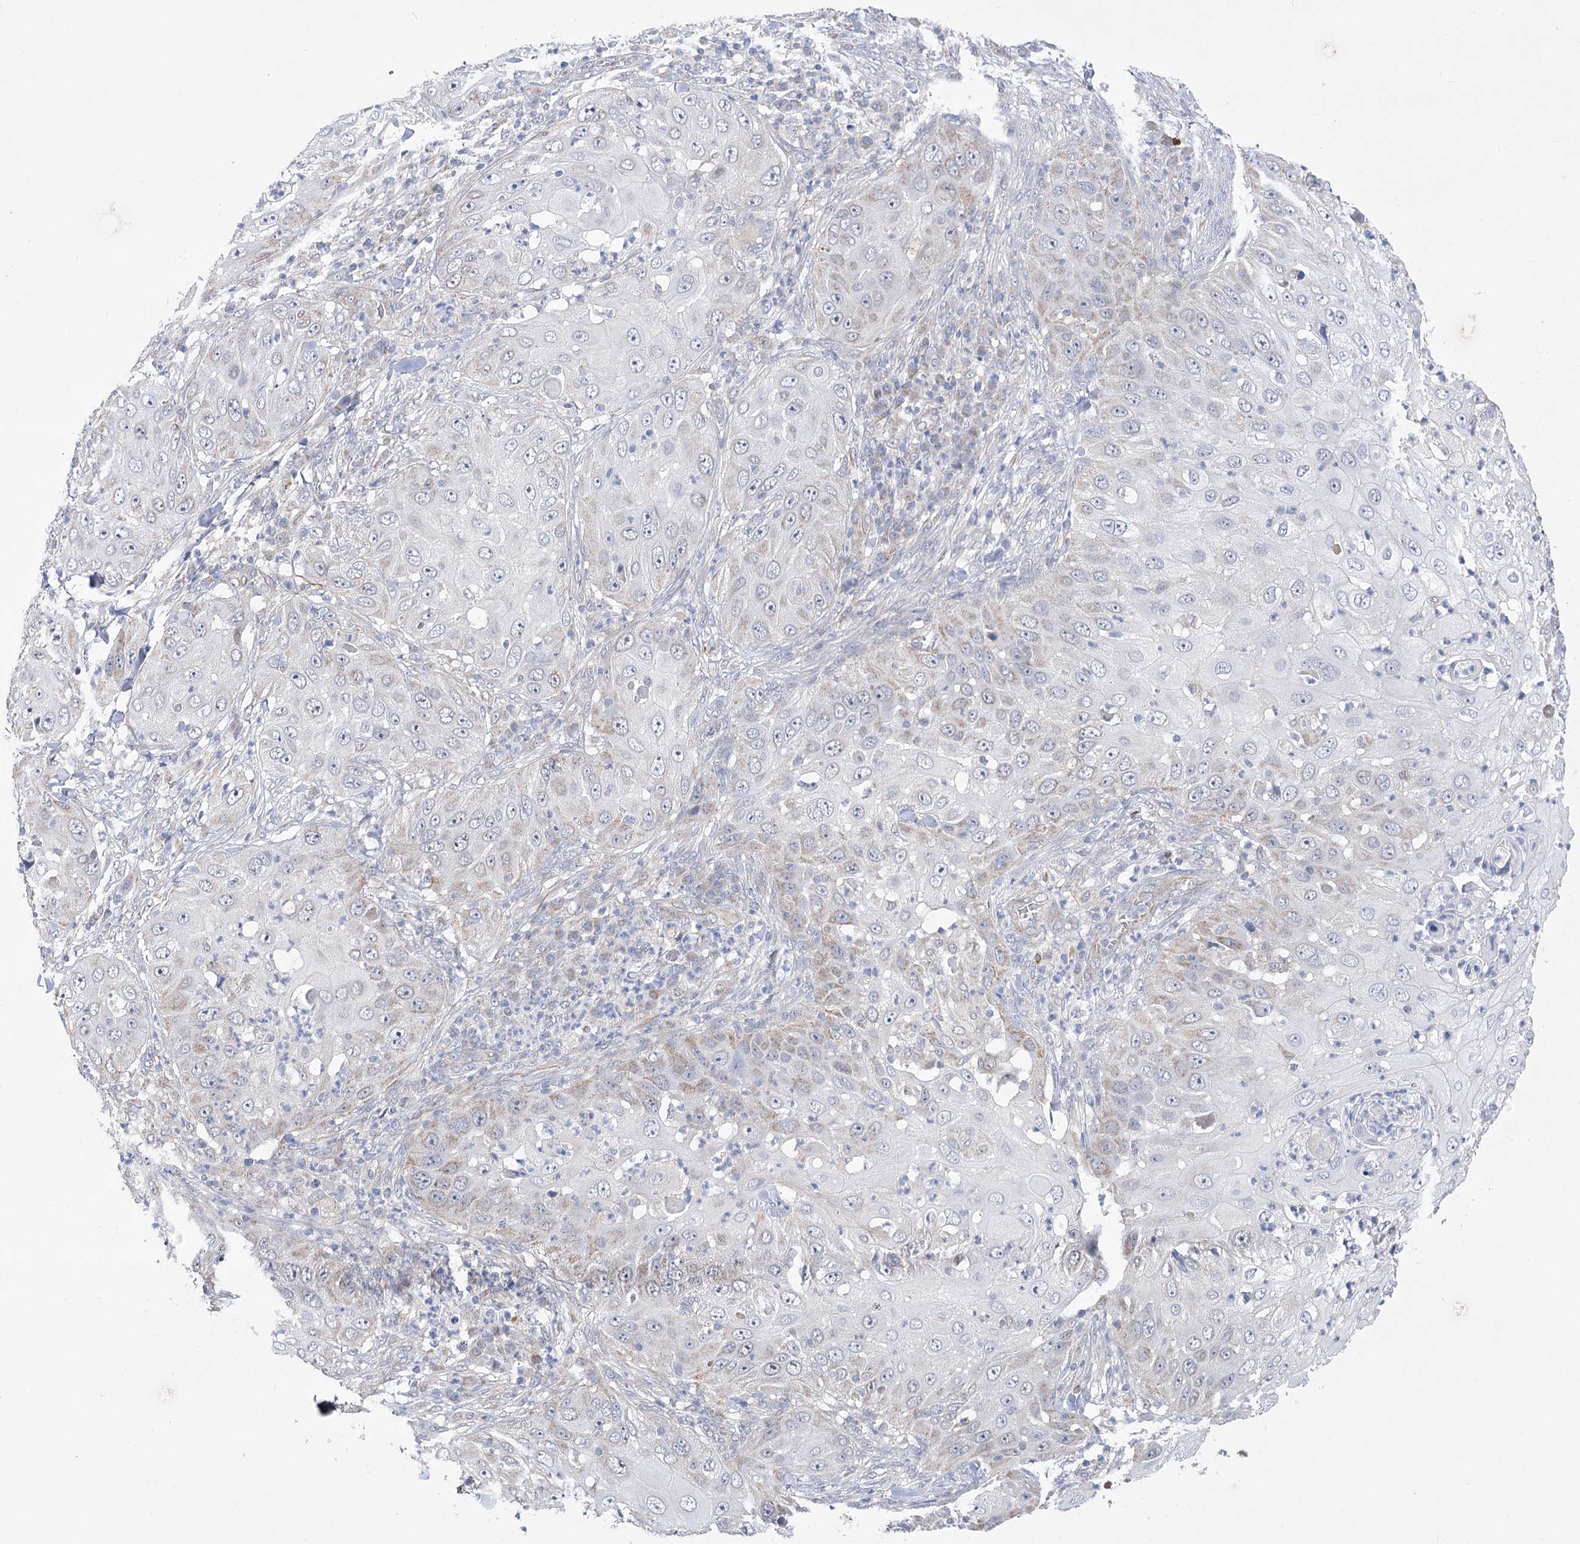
{"staining": {"intensity": "weak", "quantity": "<25%", "location": "cytoplasmic/membranous"}, "tissue": "skin cancer", "cell_type": "Tumor cells", "image_type": "cancer", "snomed": [{"axis": "morphology", "description": "Squamous cell carcinoma, NOS"}, {"axis": "topography", "description": "Skin"}], "caption": "A high-resolution photomicrograph shows immunohistochemistry staining of skin cancer, which demonstrates no significant staining in tumor cells. The staining is performed using DAB (3,3'-diaminobenzidine) brown chromogen with nuclei counter-stained in using hematoxylin.", "gene": "ECHDC3", "patient": {"sex": "female", "age": 44}}